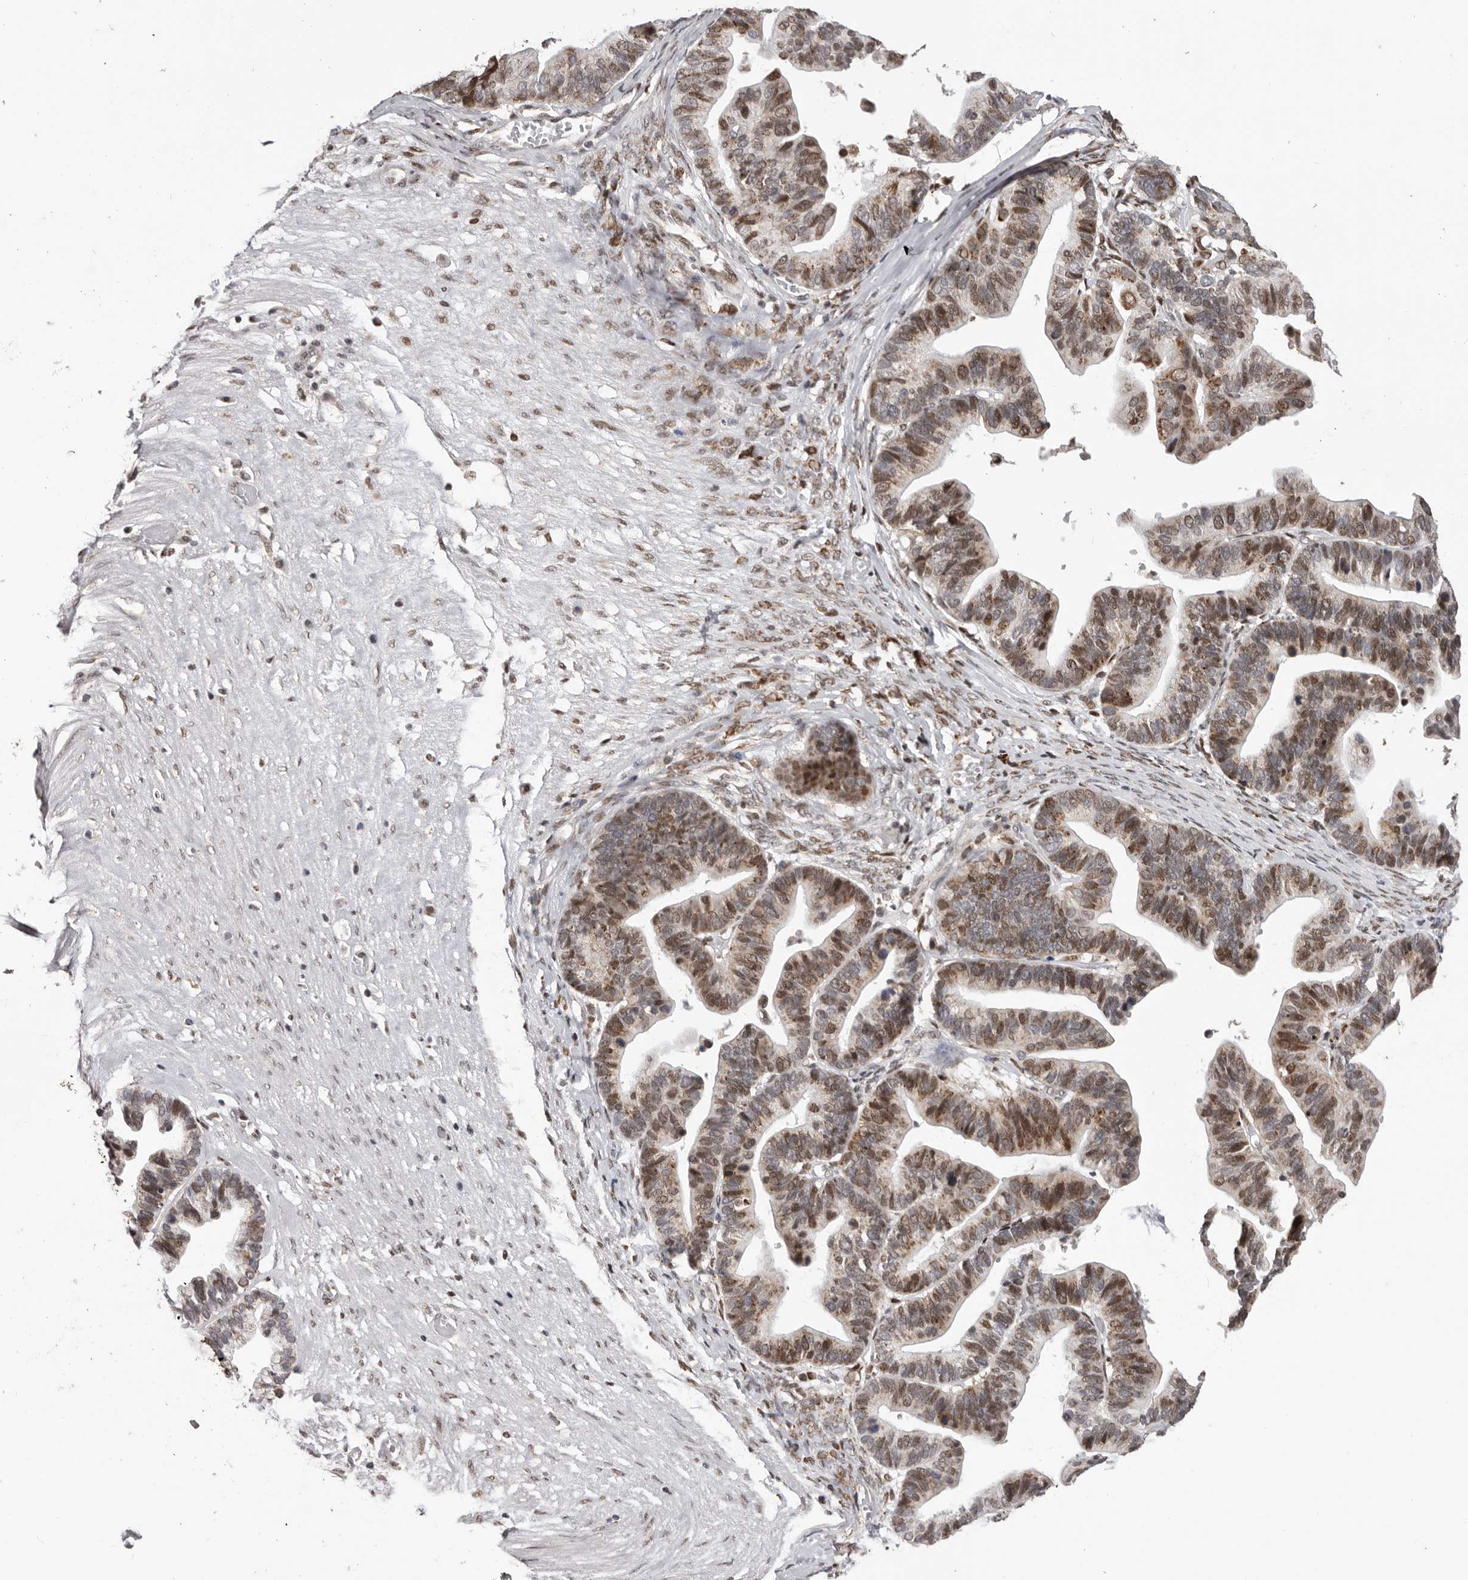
{"staining": {"intensity": "moderate", "quantity": ">75%", "location": "nuclear"}, "tissue": "ovarian cancer", "cell_type": "Tumor cells", "image_type": "cancer", "snomed": [{"axis": "morphology", "description": "Cystadenocarcinoma, serous, NOS"}, {"axis": "topography", "description": "Ovary"}], "caption": "Ovarian cancer (serous cystadenocarcinoma) was stained to show a protein in brown. There is medium levels of moderate nuclear staining in approximately >75% of tumor cells.", "gene": "C17orf99", "patient": {"sex": "female", "age": 56}}